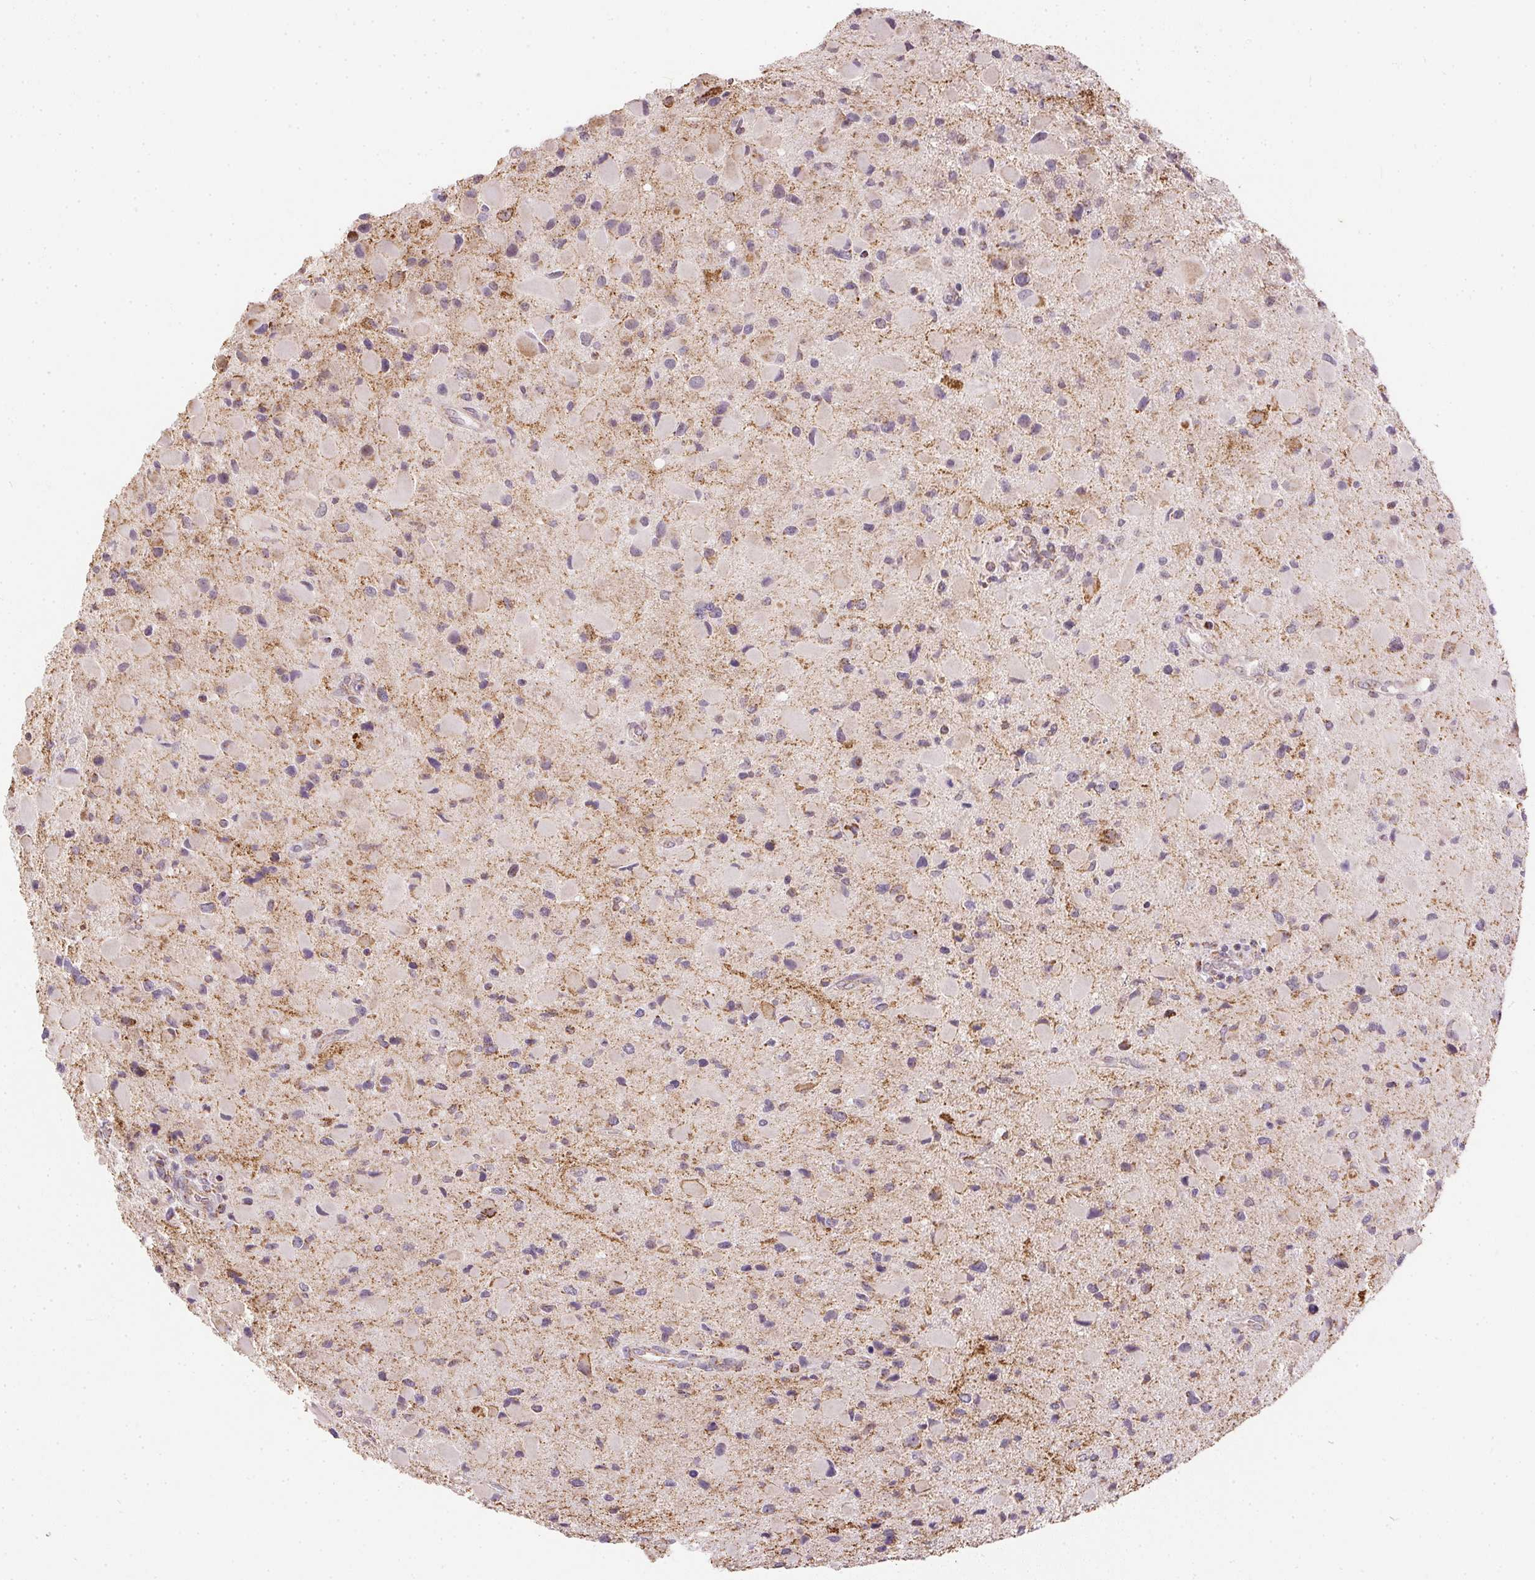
{"staining": {"intensity": "weak", "quantity": "25%-75%", "location": "cytoplasmic/membranous"}, "tissue": "glioma", "cell_type": "Tumor cells", "image_type": "cancer", "snomed": [{"axis": "morphology", "description": "Glioma, malignant, Low grade"}, {"axis": "topography", "description": "Brain"}], "caption": "An IHC histopathology image of tumor tissue is shown. Protein staining in brown labels weak cytoplasmic/membranous positivity in glioma within tumor cells.", "gene": "MAPK11", "patient": {"sex": "female", "age": 32}}